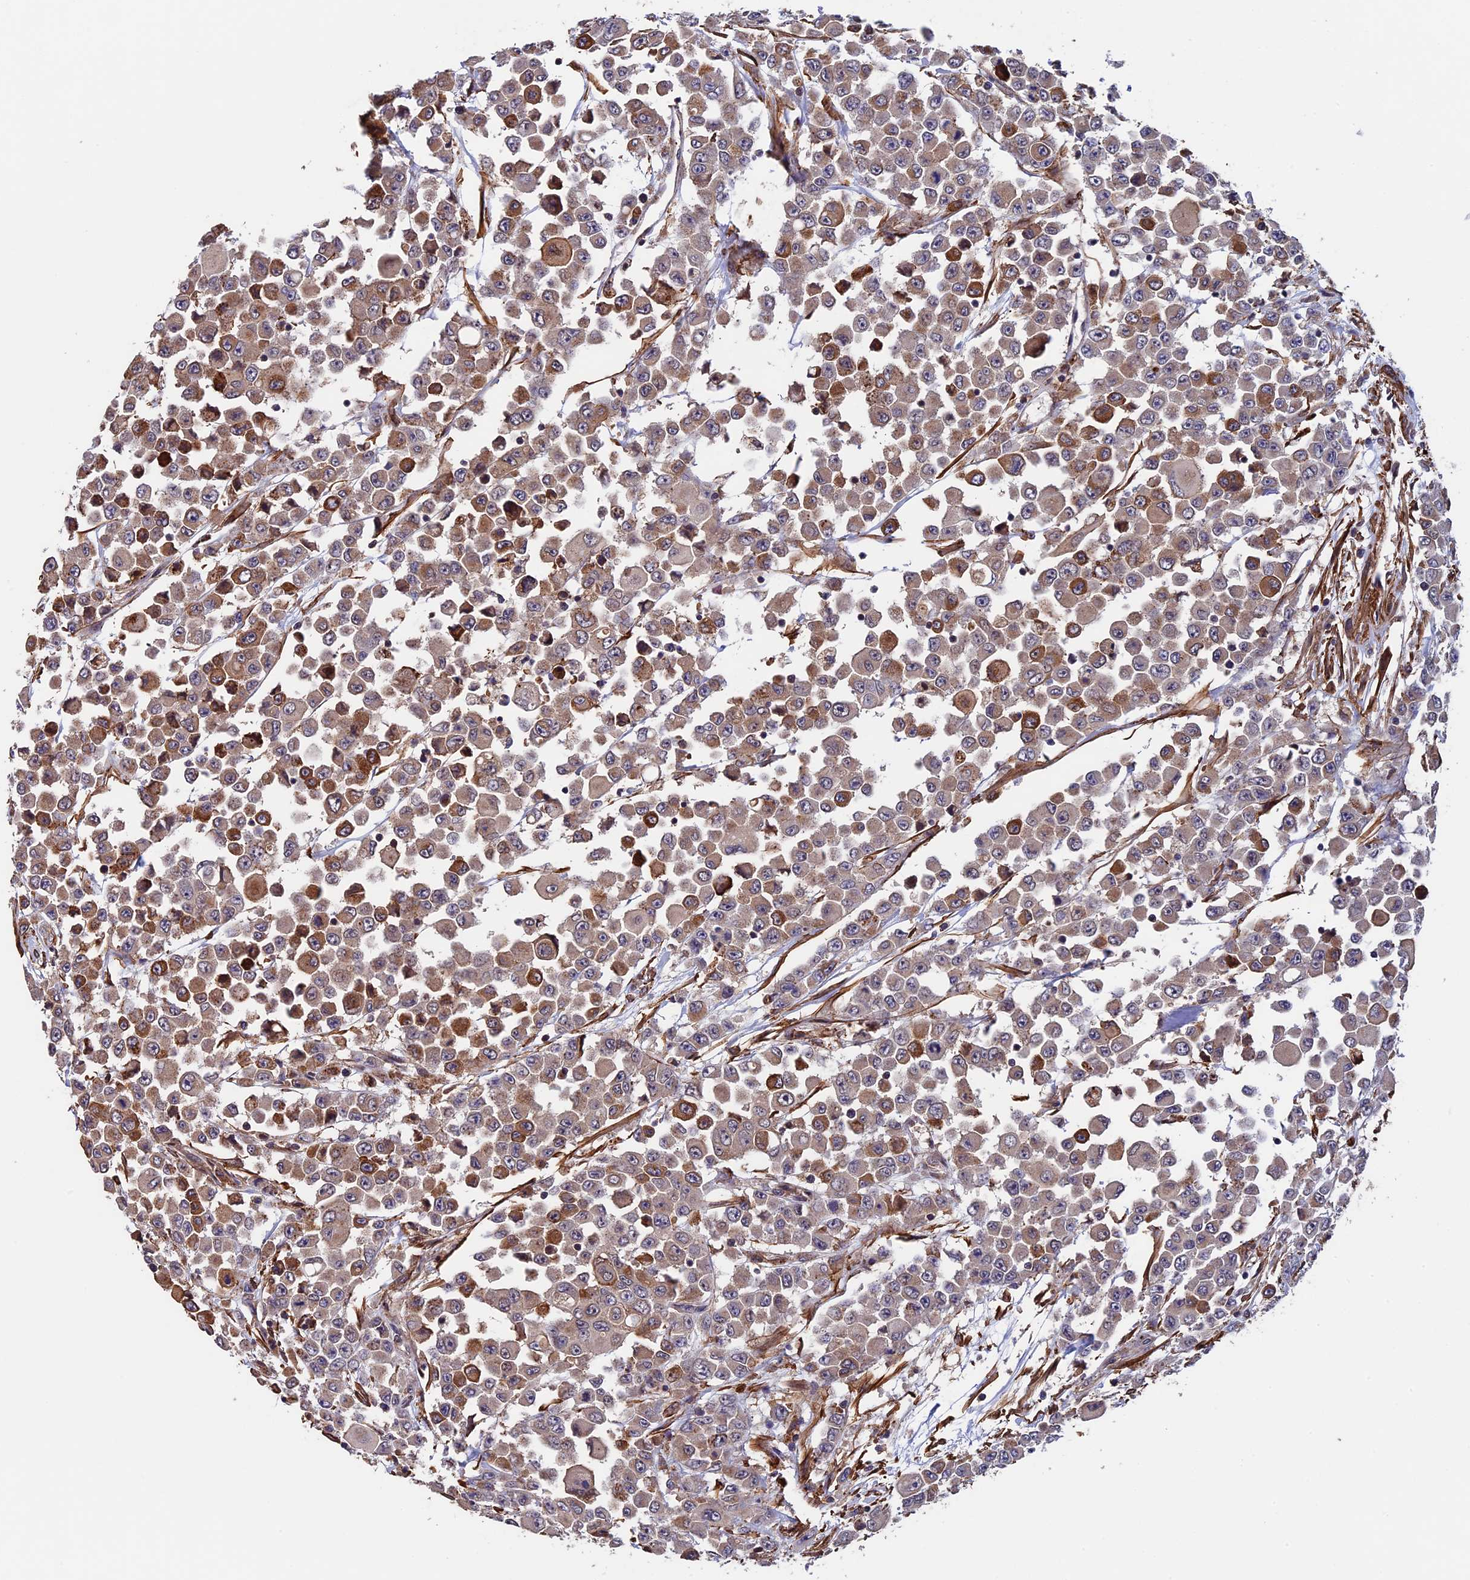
{"staining": {"intensity": "moderate", "quantity": "25%-75%", "location": "cytoplasmic/membranous"}, "tissue": "colorectal cancer", "cell_type": "Tumor cells", "image_type": "cancer", "snomed": [{"axis": "morphology", "description": "Adenocarcinoma, NOS"}, {"axis": "topography", "description": "Colon"}], "caption": "Human adenocarcinoma (colorectal) stained with a brown dye exhibits moderate cytoplasmic/membranous positive expression in approximately 25%-75% of tumor cells.", "gene": "SLC9A5", "patient": {"sex": "male", "age": 51}}